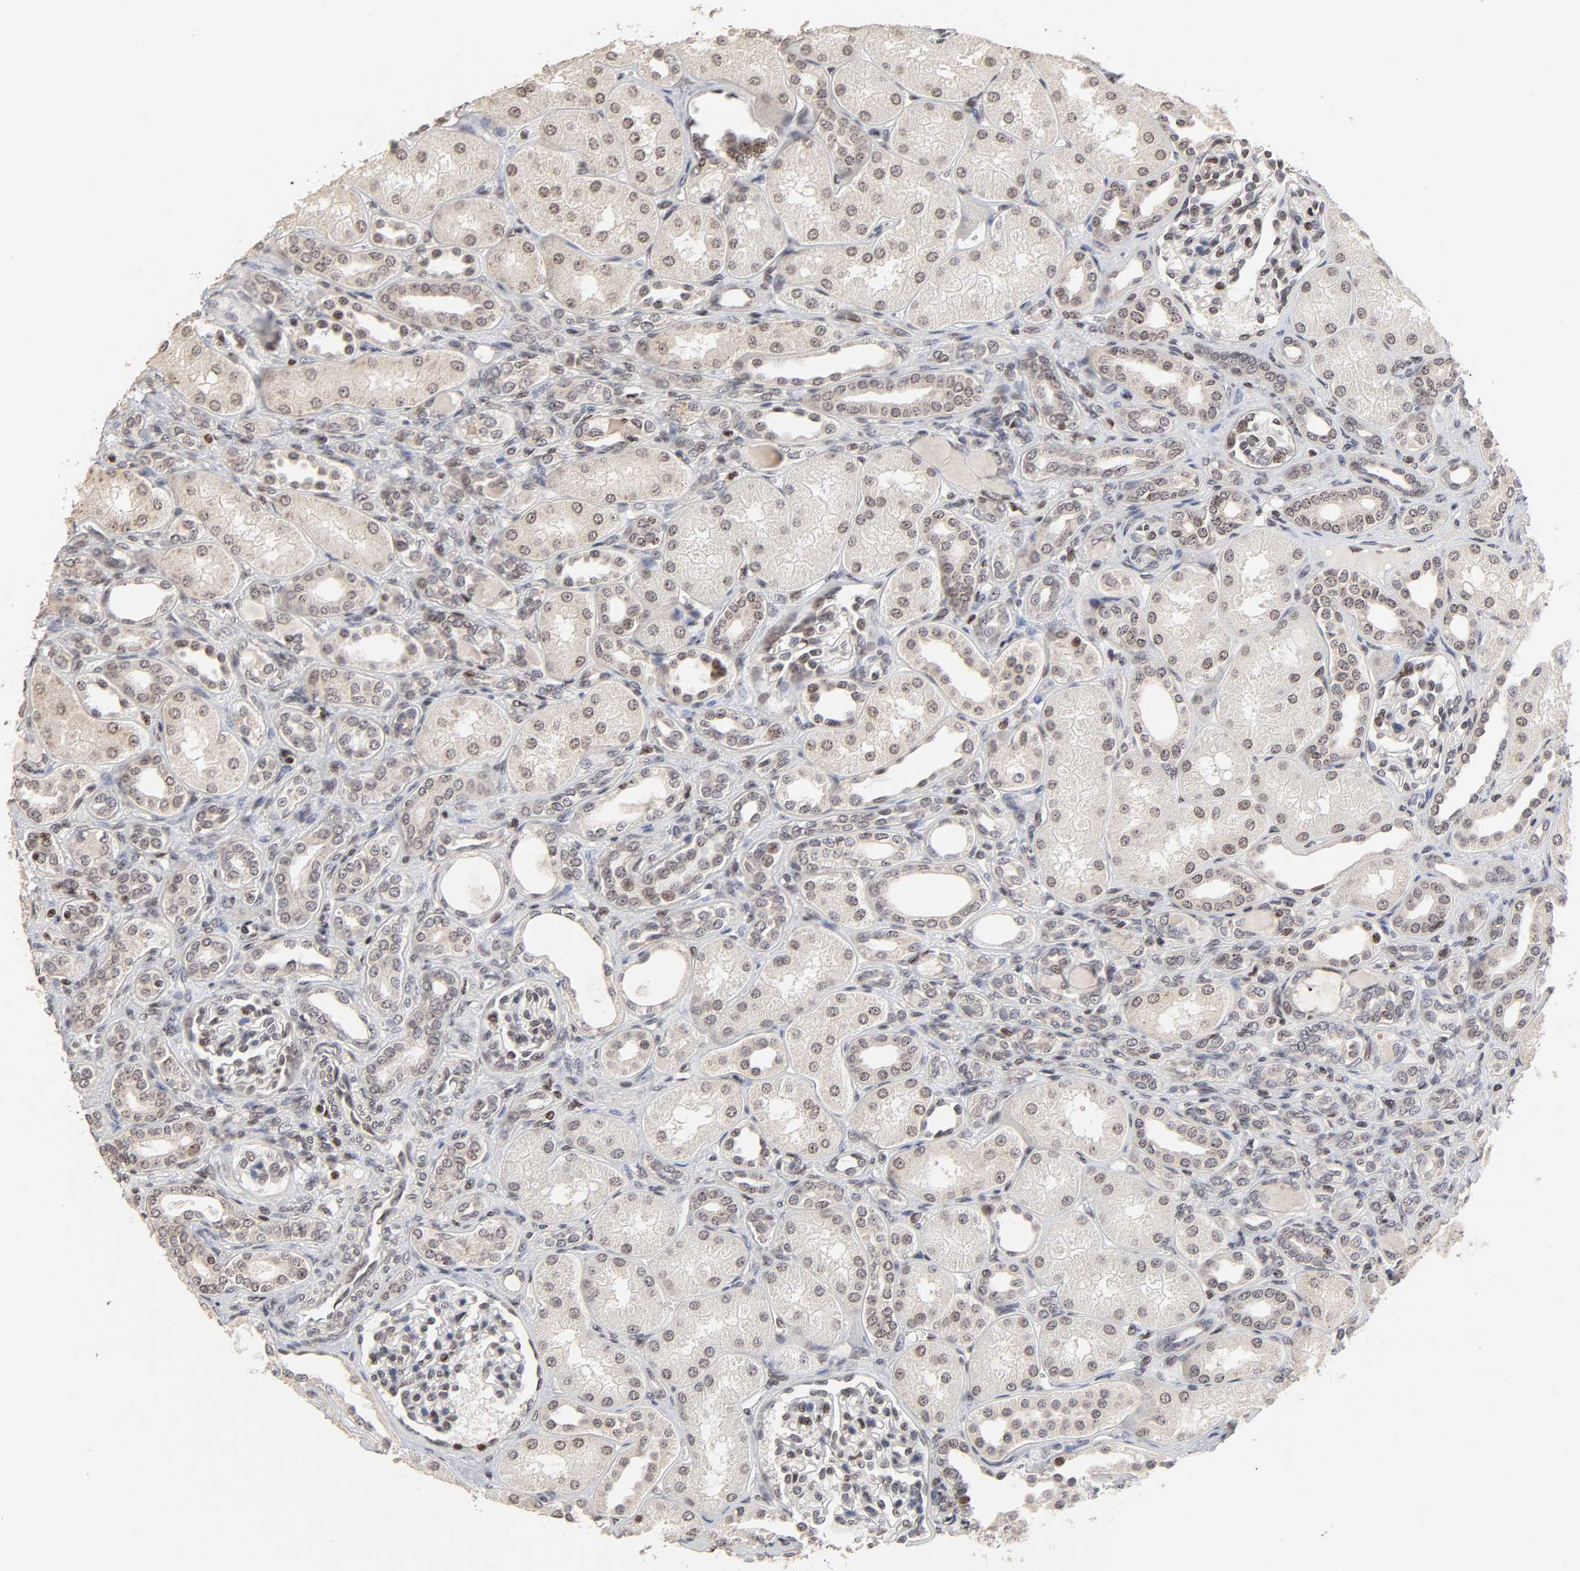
{"staining": {"intensity": "moderate", "quantity": ">75%", "location": "nuclear"}, "tissue": "kidney", "cell_type": "Cells in glomeruli", "image_type": "normal", "snomed": [{"axis": "morphology", "description": "Normal tissue, NOS"}, {"axis": "topography", "description": "Kidney"}], "caption": "Kidney stained with immunohistochemistry demonstrates moderate nuclear expression in about >75% of cells in glomeruli. (DAB (3,3'-diaminobenzidine) = brown stain, brightfield microscopy at high magnification).", "gene": "ZNF473", "patient": {"sex": "male", "age": 7}}